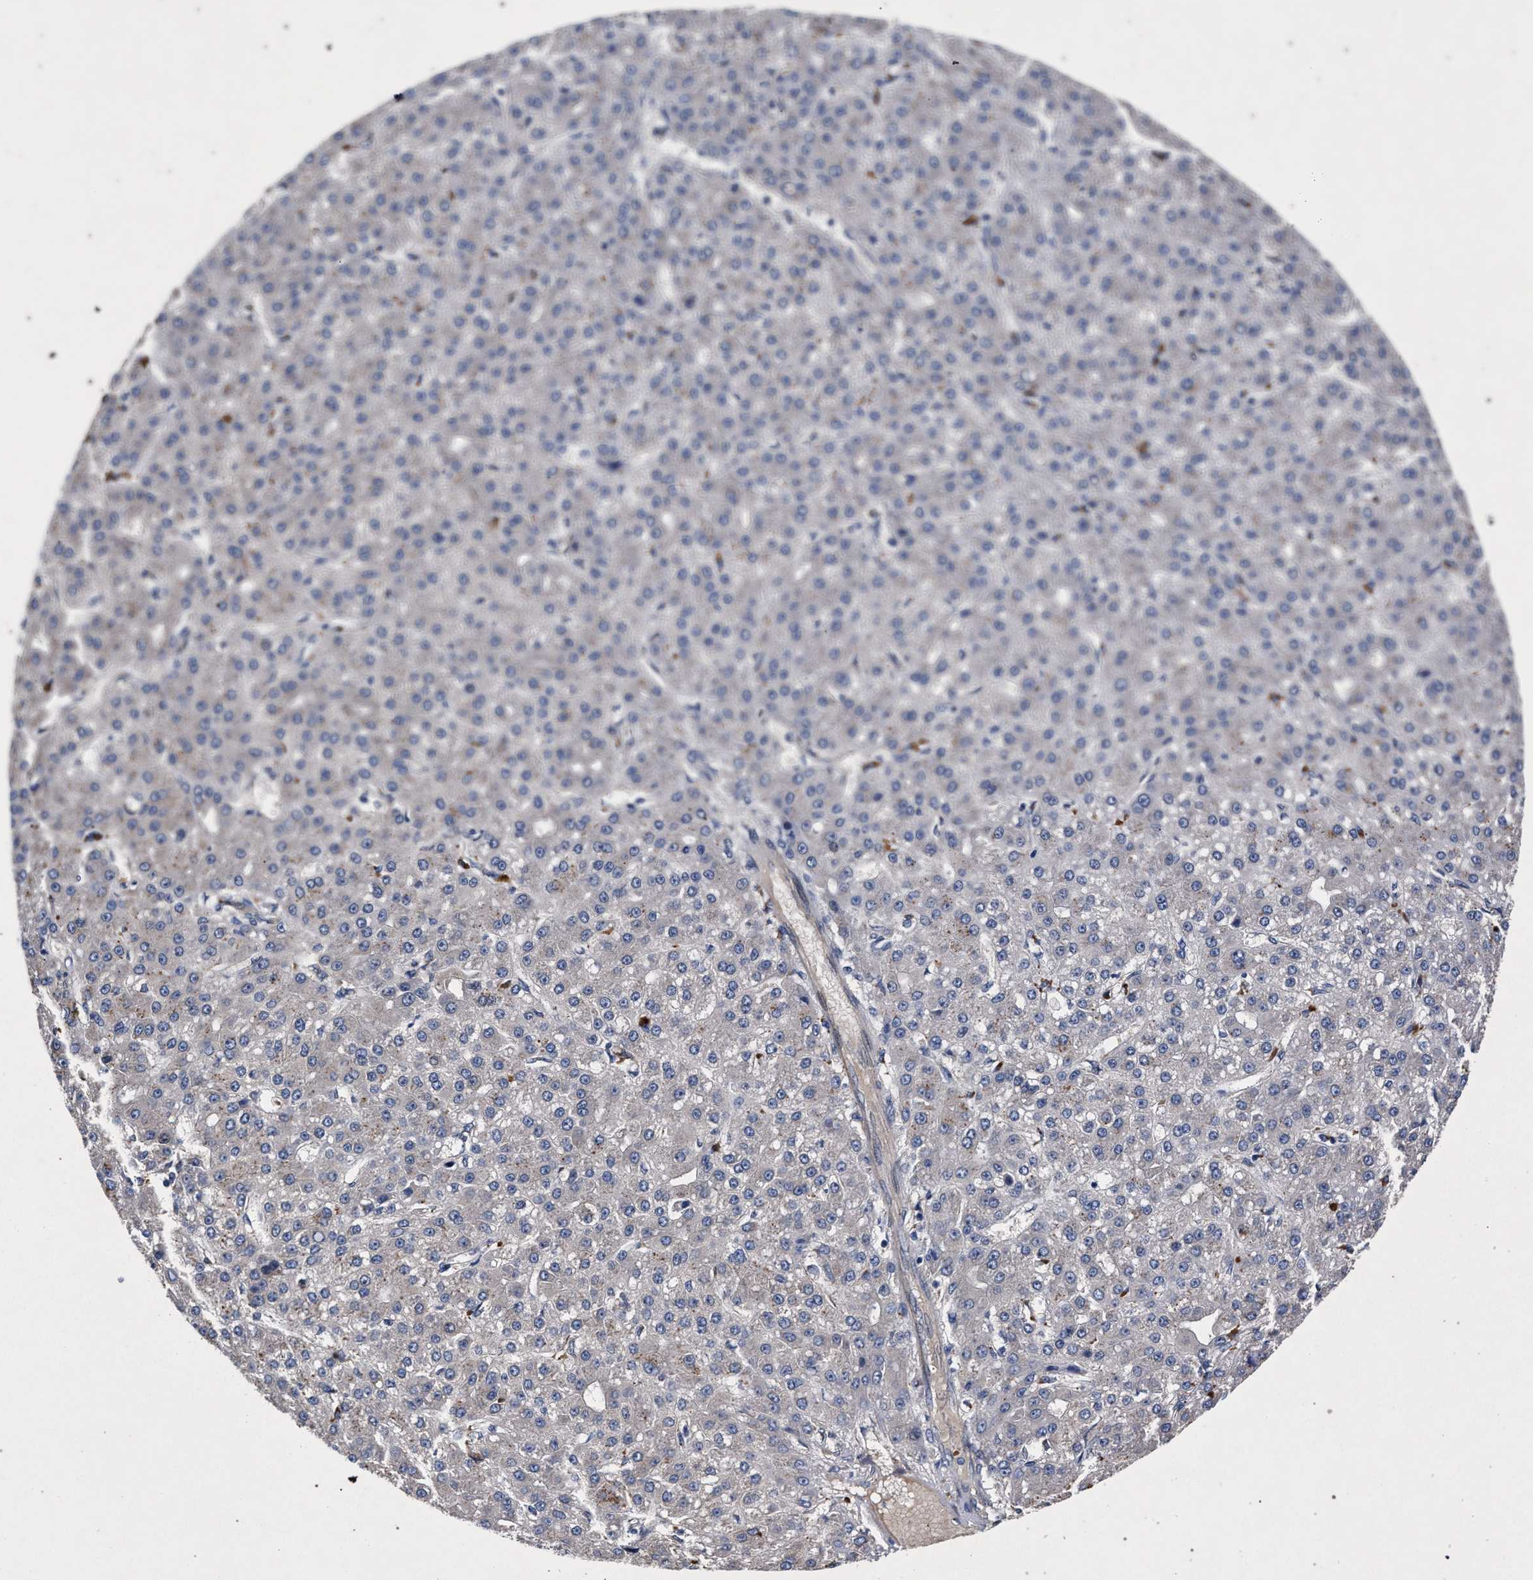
{"staining": {"intensity": "negative", "quantity": "none", "location": "none"}, "tissue": "liver cancer", "cell_type": "Tumor cells", "image_type": "cancer", "snomed": [{"axis": "morphology", "description": "Carcinoma, Hepatocellular, NOS"}, {"axis": "topography", "description": "Liver"}], "caption": "Immunohistochemical staining of liver hepatocellular carcinoma displays no significant expression in tumor cells. (IHC, brightfield microscopy, high magnification).", "gene": "NEK7", "patient": {"sex": "male", "age": 67}}